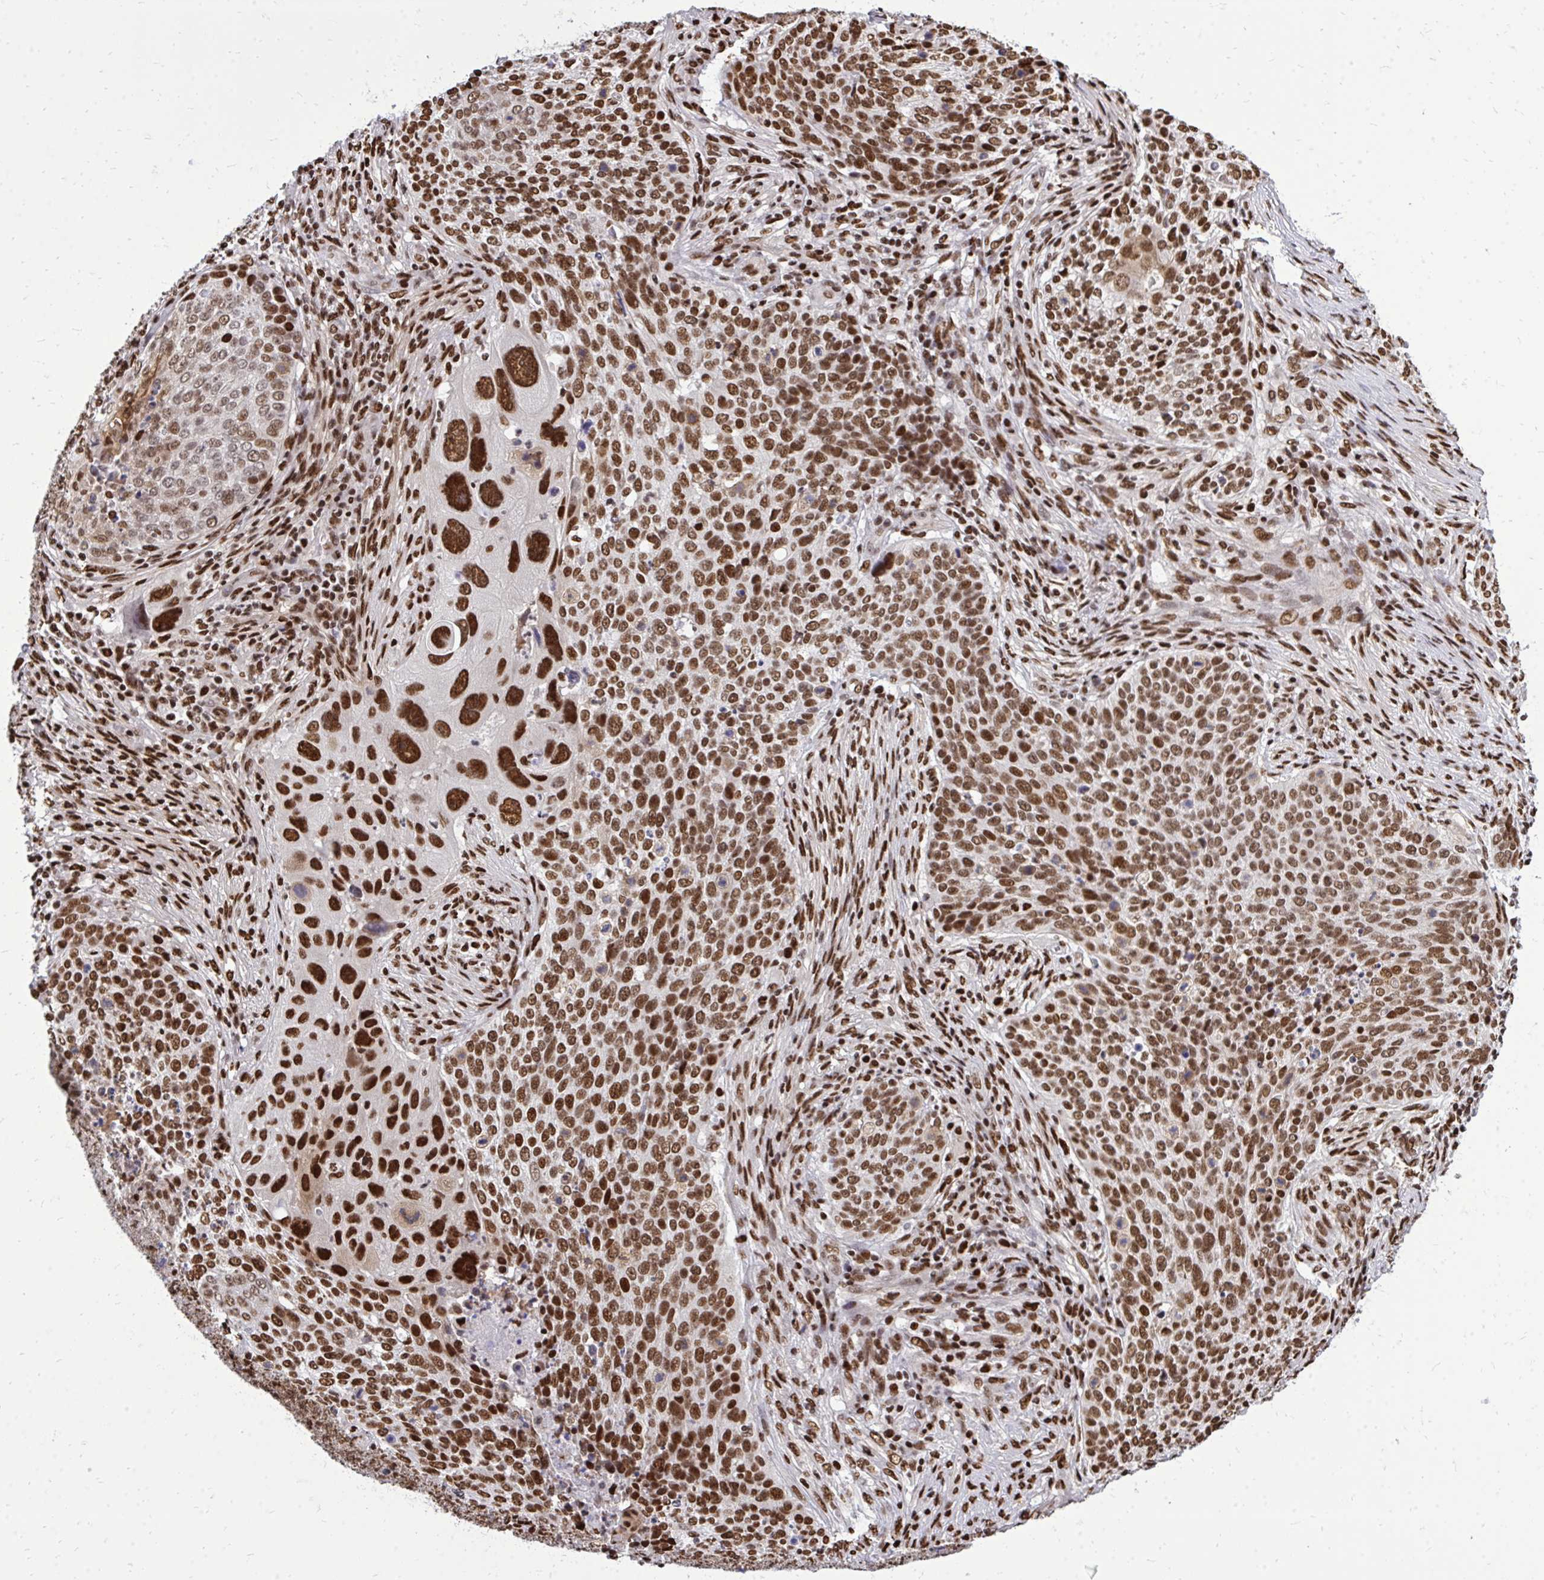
{"staining": {"intensity": "strong", "quantity": ">75%", "location": "nuclear"}, "tissue": "lung cancer", "cell_type": "Tumor cells", "image_type": "cancer", "snomed": [{"axis": "morphology", "description": "Squamous cell carcinoma, NOS"}, {"axis": "topography", "description": "Lung"}], "caption": "A high amount of strong nuclear staining is appreciated in approximately >75% of tumor cells in lung squamous cell carcinoma tissue.", "gene": "TBL1Y", "patient": {"sex": "male", "age": 63}}